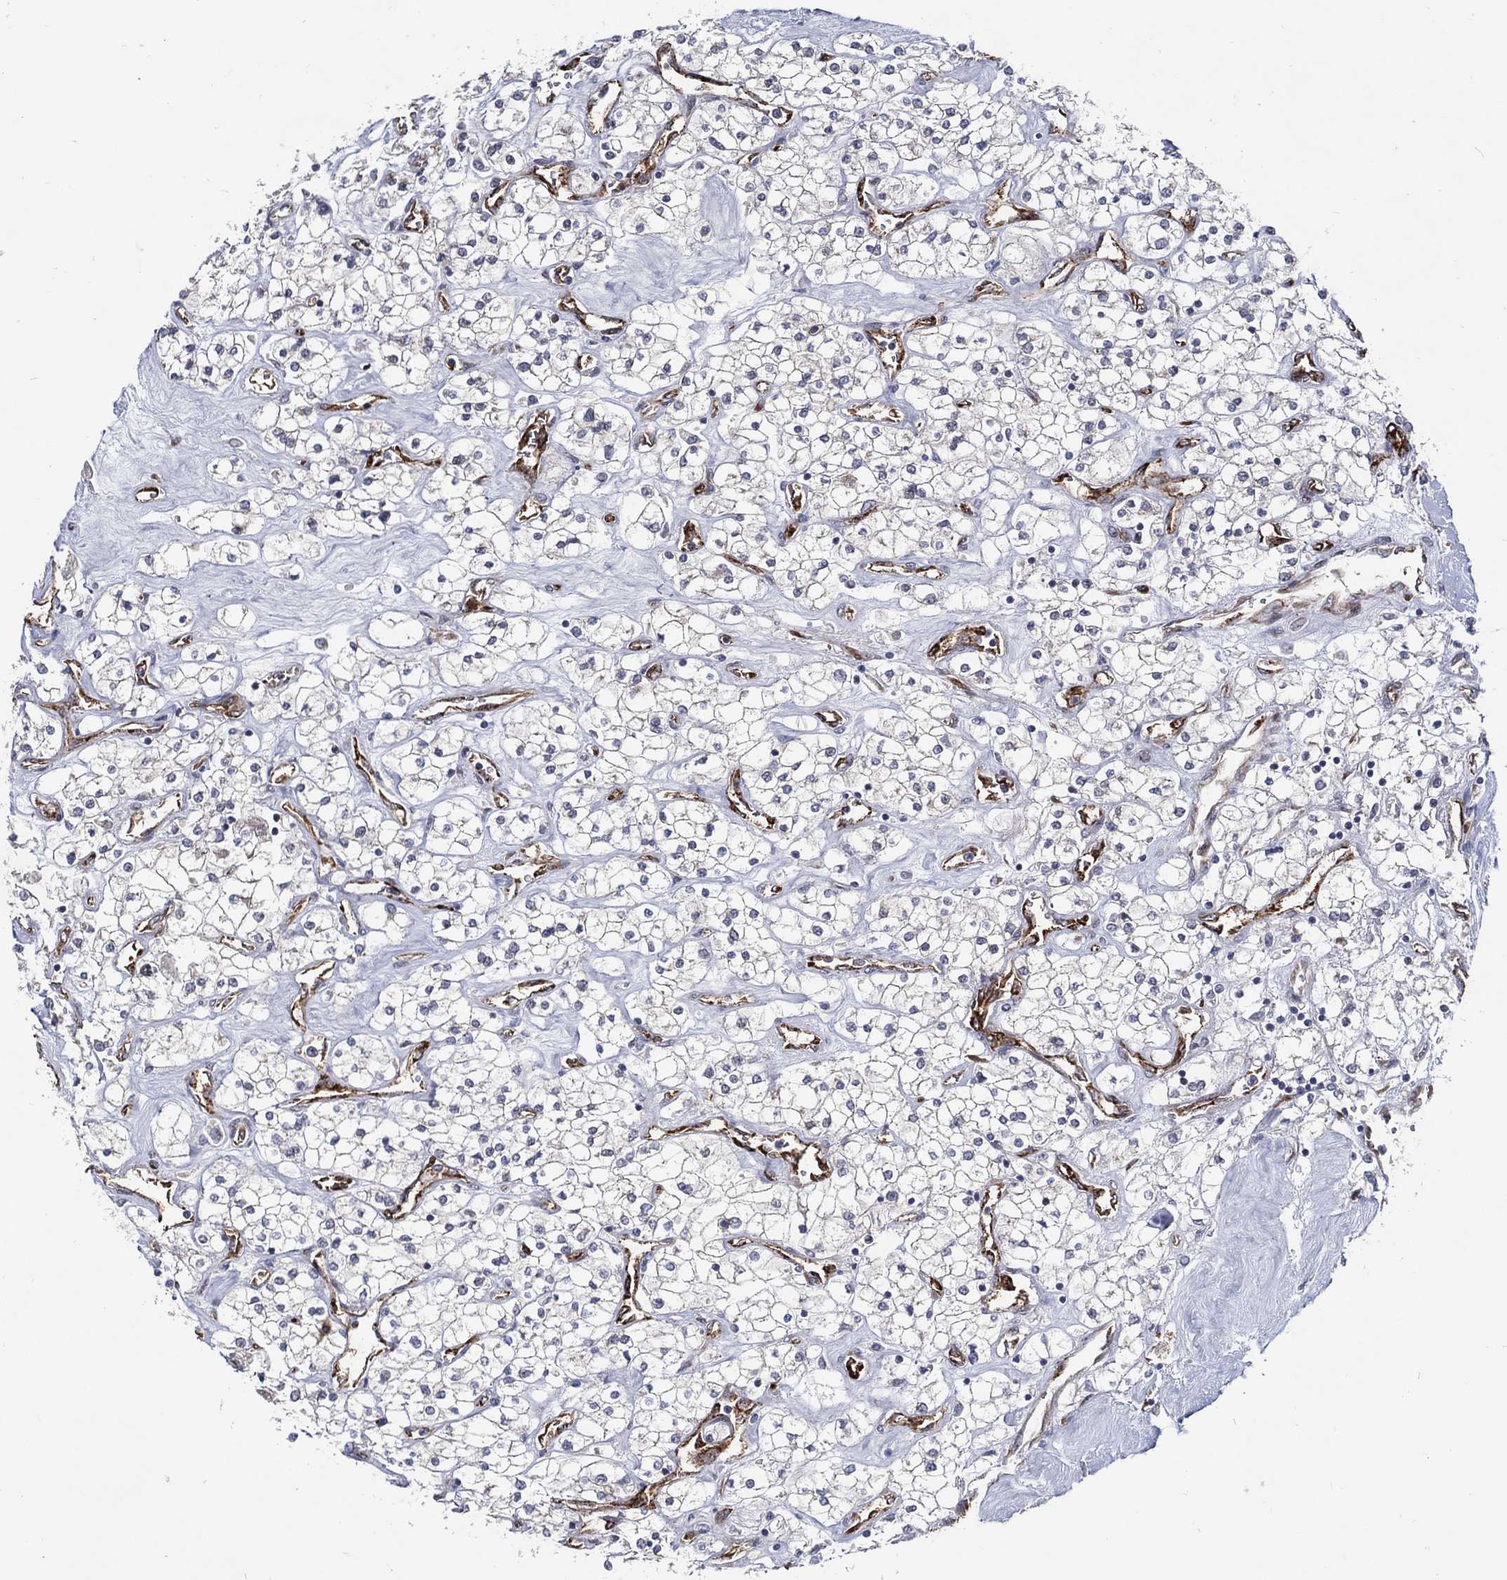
{"staining": {"intensity": "negative", "quantity": "none", "location": "none"}, "tissue": "renal cancer", "cell_type": "Tumor cells", "image_type": "cancer", "snomed": [{"axis": "morphology", "description": "Adenocarcinoma, NOS"}, {"axis": "topography", "description": "Kidney"}], "caption": "High power microscopy micrograph of an immunohistochemistry (IHC) micrograph of renal cancer (adenocarcinoma), revealing no significant staining in tumor cells.", "gene": "ARHGAP11A", "patient": {"sex": "male", "age": 80}}